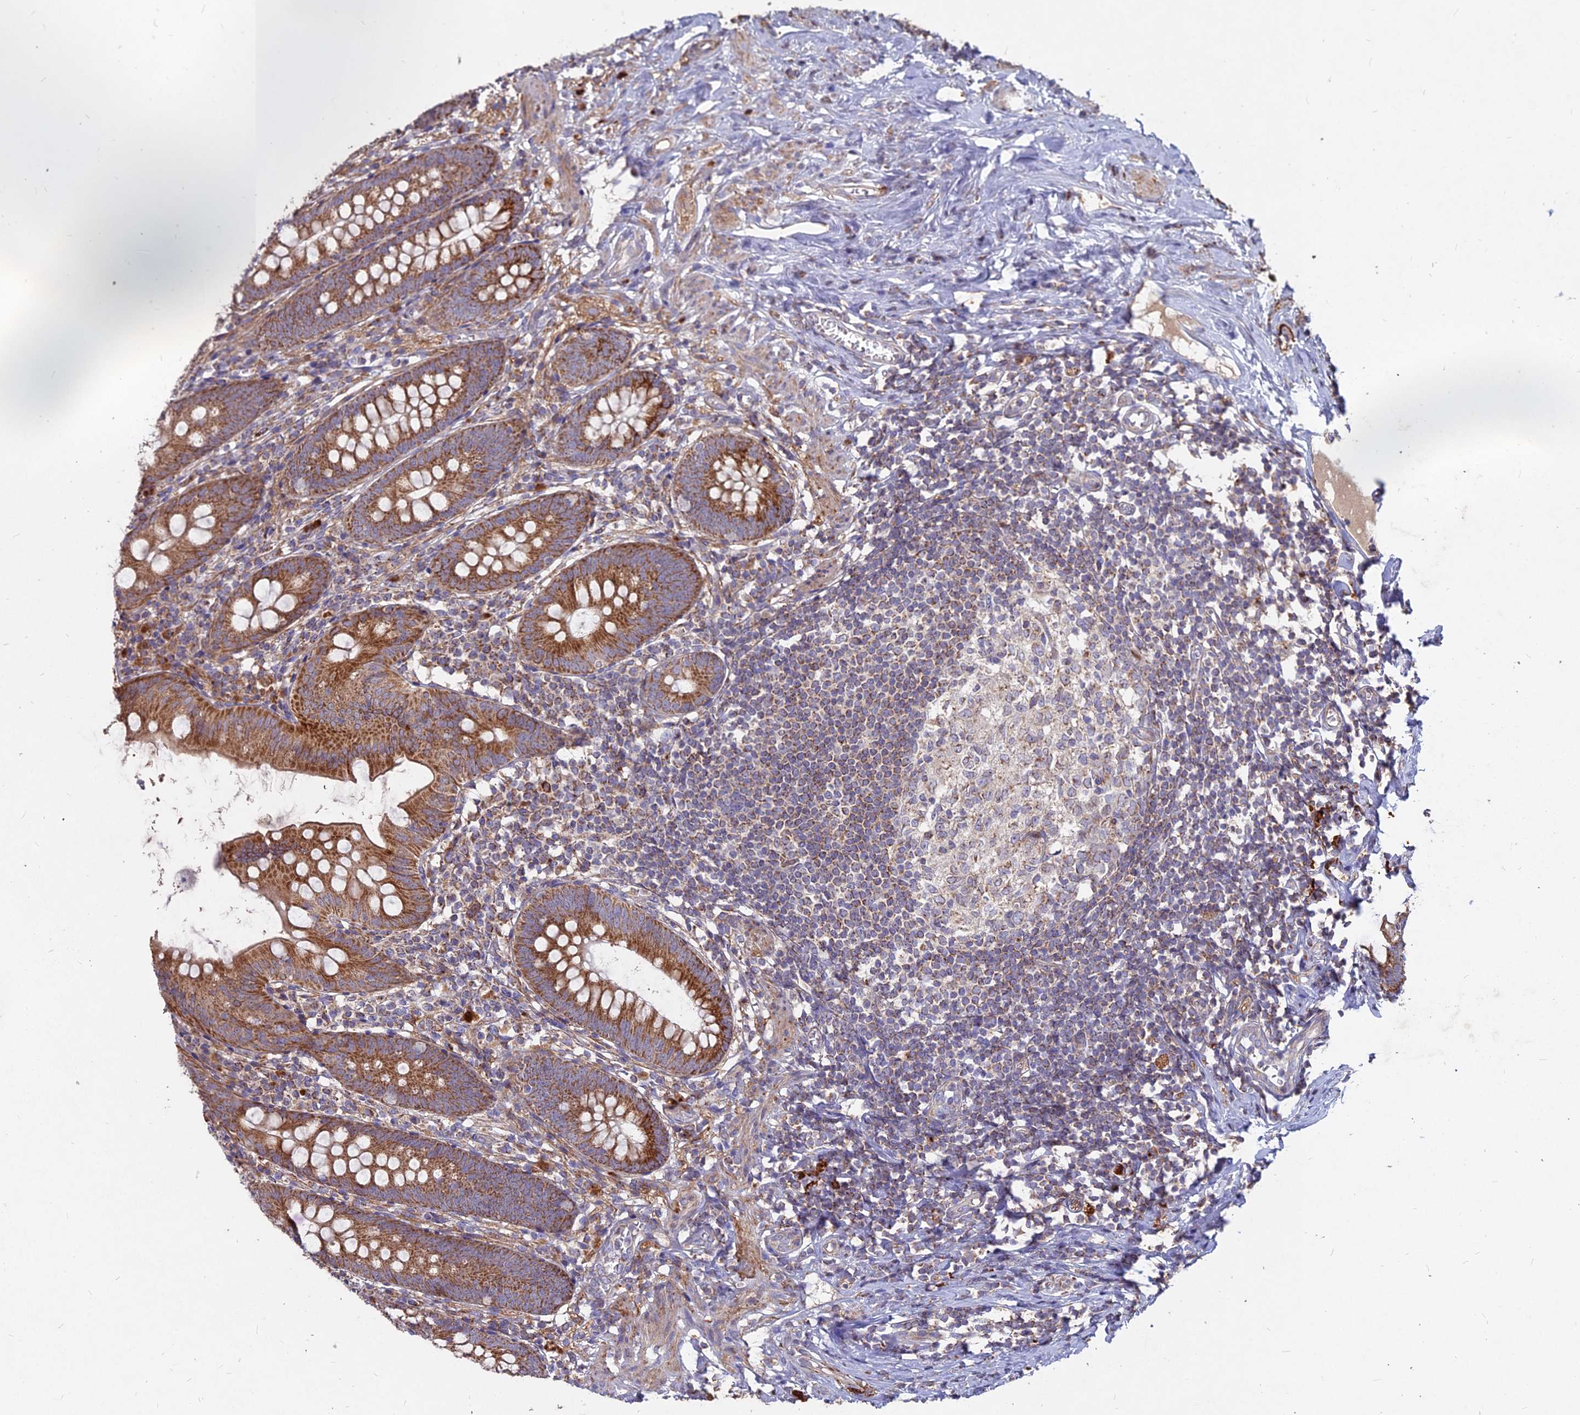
{"staining": {"intensity": "strong", "quantity": ">75%", "location": "cytoplasmic/membranous"}, "tissue": "appendix", "cell_type": "Glandular cells", "image_type": "normal", "snomed": [{"axis": "morphology", "description": "Normal tissue, NOS"}, {"axis": "topography", "description": "Appendix"}], "caption": "Brown immunohistochemical staining in normal appendix displays strong cytoplasmic/membranous expression in approximately >75% of glandular cells. The staining is performed using DAB brown chromogen to label protein expression. The nuclei are counter-stained blue using hematoxylin.", "gene": "COX11", "patient": {"sex": "female", "age": 51}}